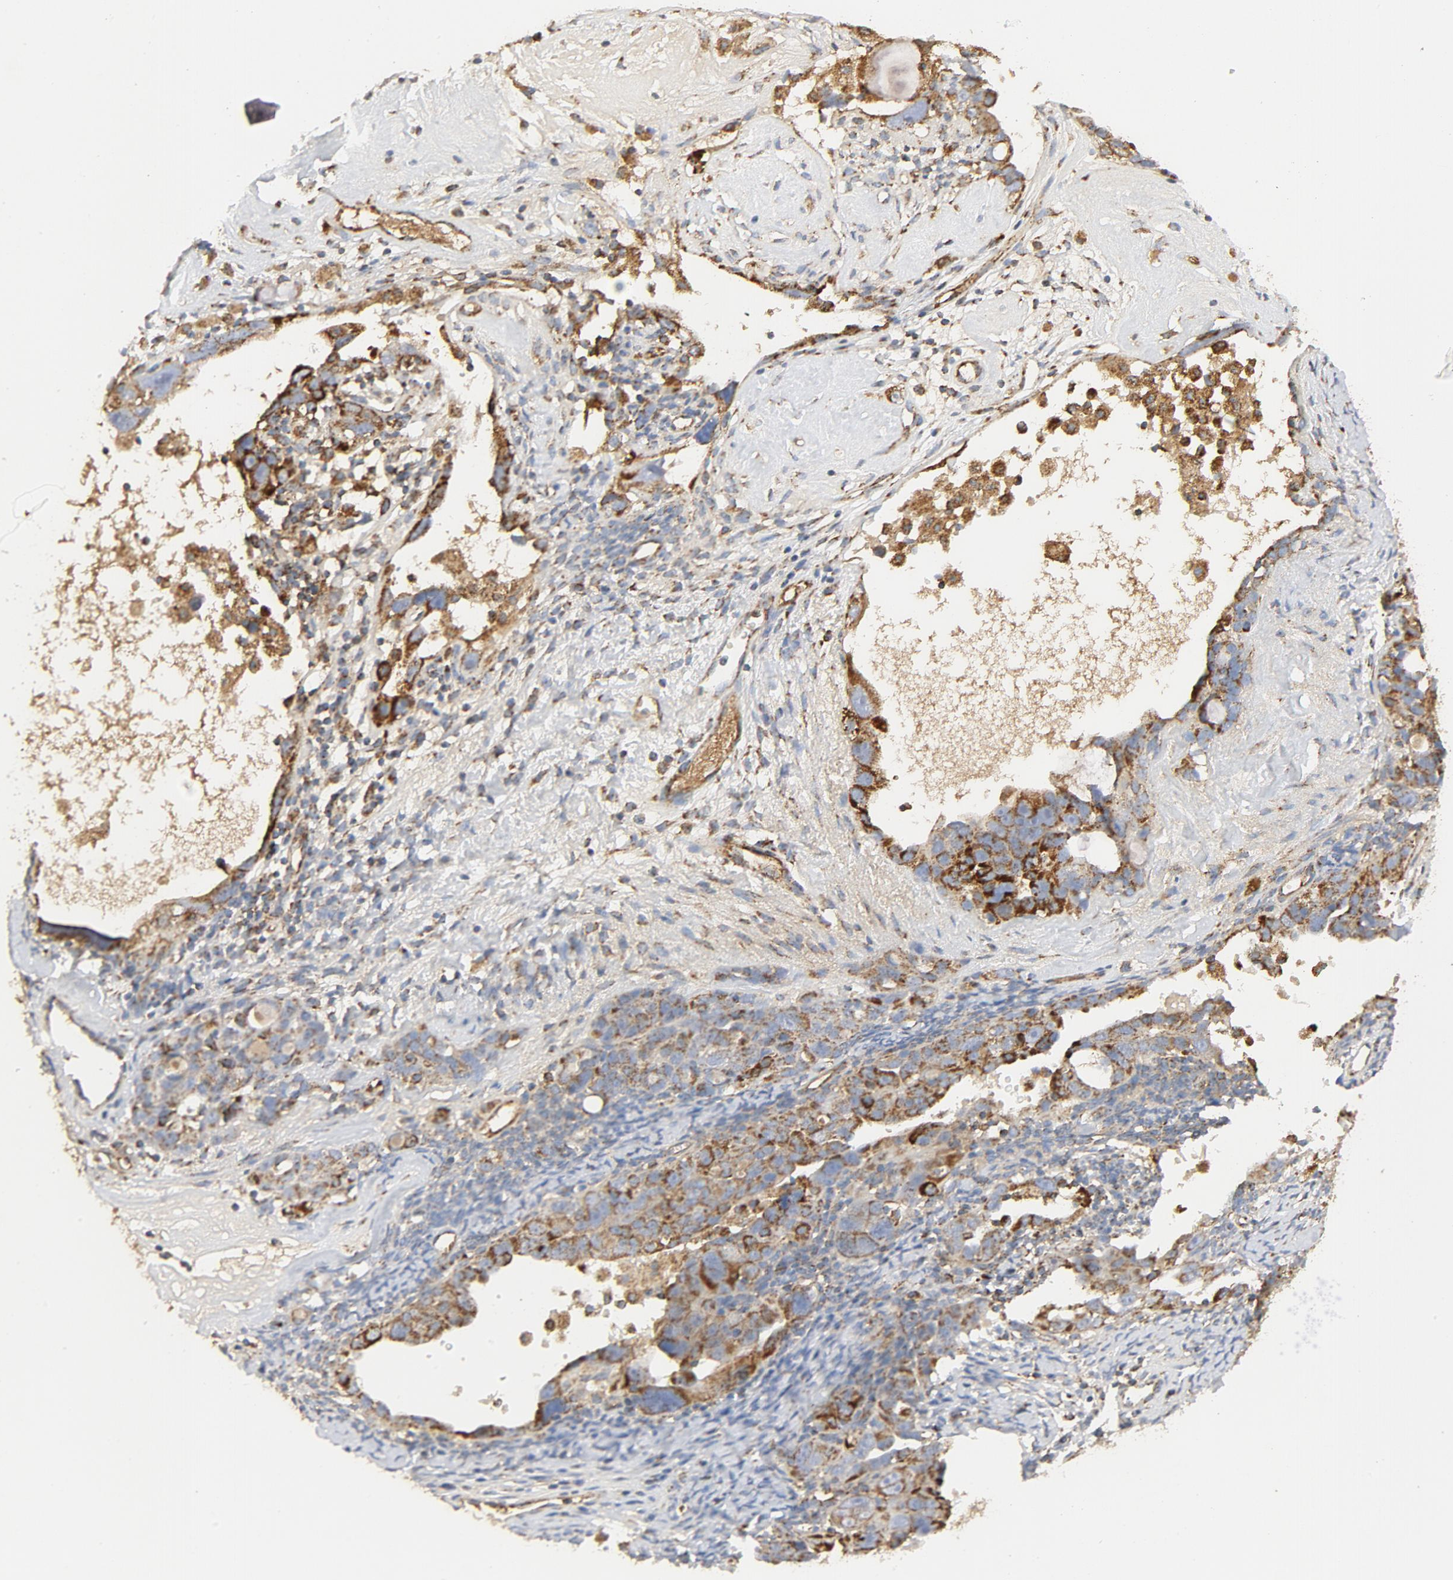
{"staining": {"intensity": "strong", "quantity": ">75%", "location": "cytoplasmic/membranous"}, "tissue": "ovarian cancer", "cell_type": "Tumor cells", "image_type": "cancer", "snomed": [{"axis": "morphology", "description": "Cystadenocarcinoma, serous, NOS"}, {"axis": "topography", "description": "Ovary"}], "caption": "Immunohistochemical staining of ovarian serous cystadenocarcinoma displays strong cytoplasmic/membranous protein staining in approximately >75% of tumor cells.", "gene": "PCNX4", "patient": {"sex": "female", "age": 66}}